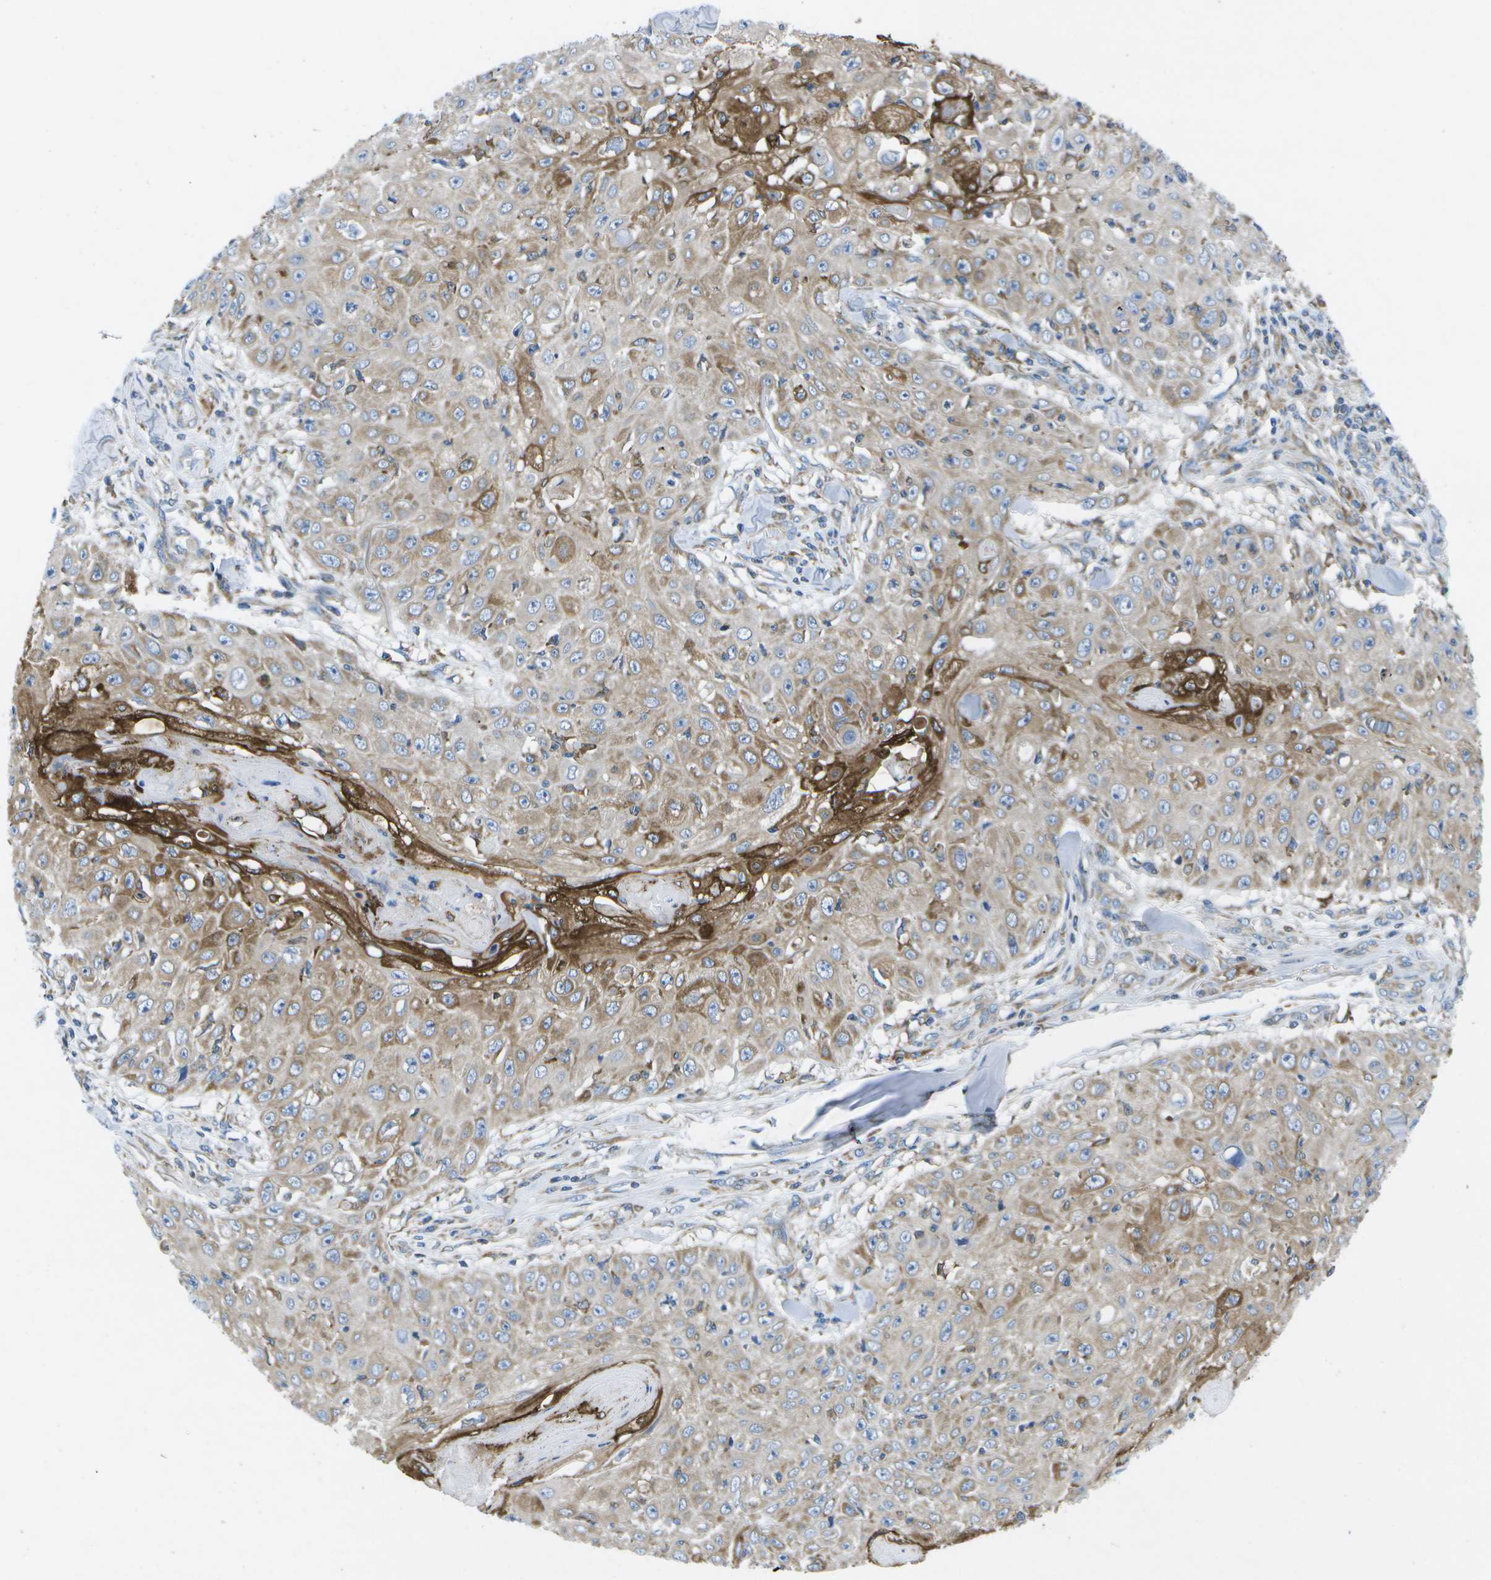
{"staining": {"intensity": "moderate", "quantity": "25%-75%", "location": "cytoplasmic/membranous"}, "tissue": "skin cancer", "cell_type": "Tumor cells", "image_type": "cancer", "snomed": [{"axis": "morphology", "description": "Squamous cell carcinoma, NOS"}, {"axis": "topography", "description": "Skin"}], "caption": "This is a photomicrograph of immunohistochemistry staining of skin squamous cell carcinoma, which shows moderate positivity in the cytoplasmic/membranous of tumor cells.", "gene": "GDF5", "patient": {"sex": "male", "age": 86}}